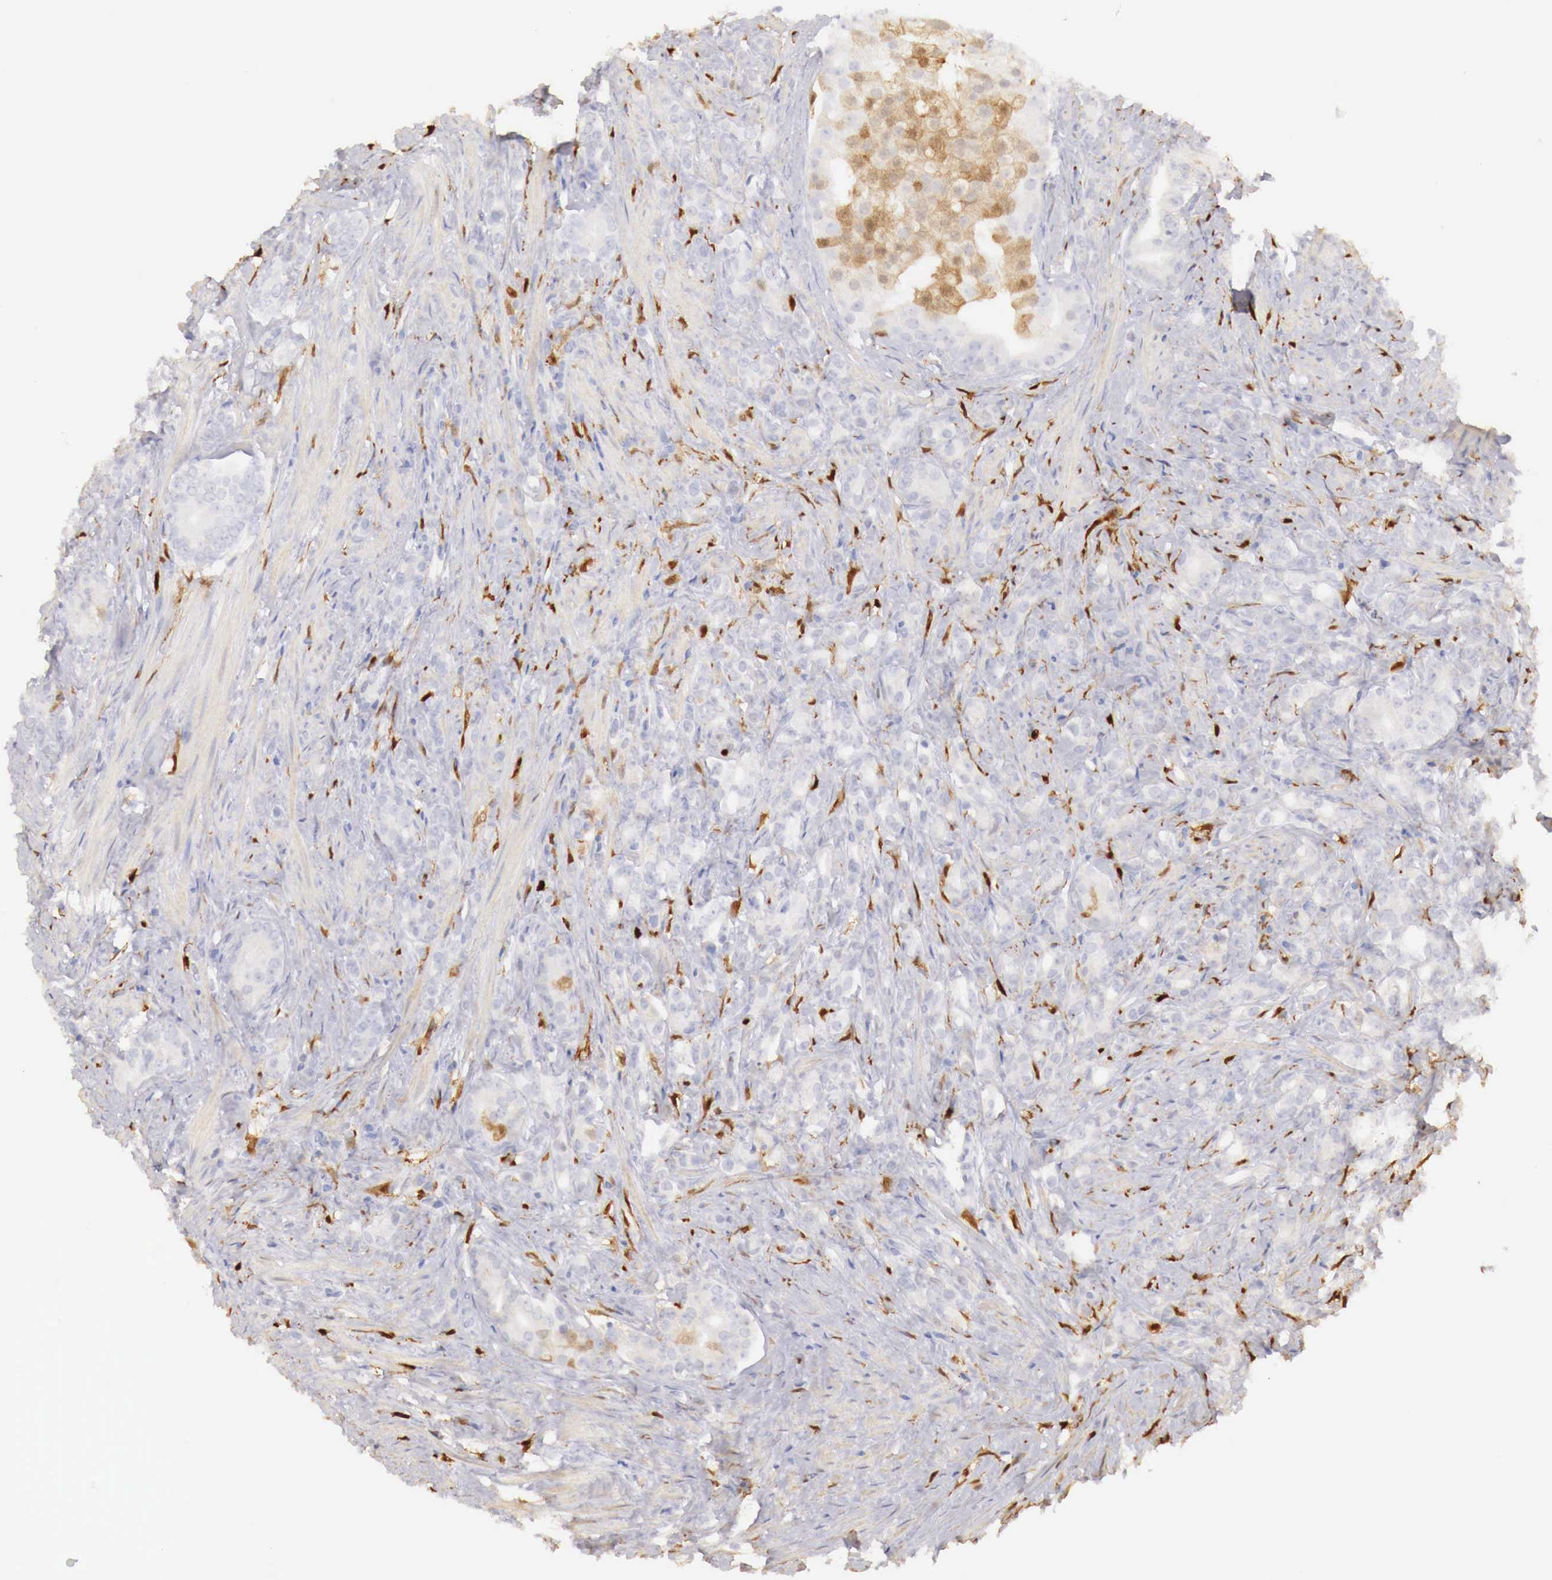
{"staining": {"intensity": "weak", "quantity": "25%-75%", "location": "cytoplasmic/membranous"}, "tissue": "prostate cancer", "cell_type": "Tumor cells", "image_type": "cancer", "snomed": [{"axis": "morphology", "description": "Adenocarcinoma, Medium grade"}, {"axis": "topography", "description": "Prostate"}], "caption": "Weak cytoplasmic/membranous expression is appreciated in approximately 25%-75% of tumor cells in prostate adenocarcinoma (medium-grade).", "gene": "RENBP", "patient": {"sex": "male", "age": 59}}